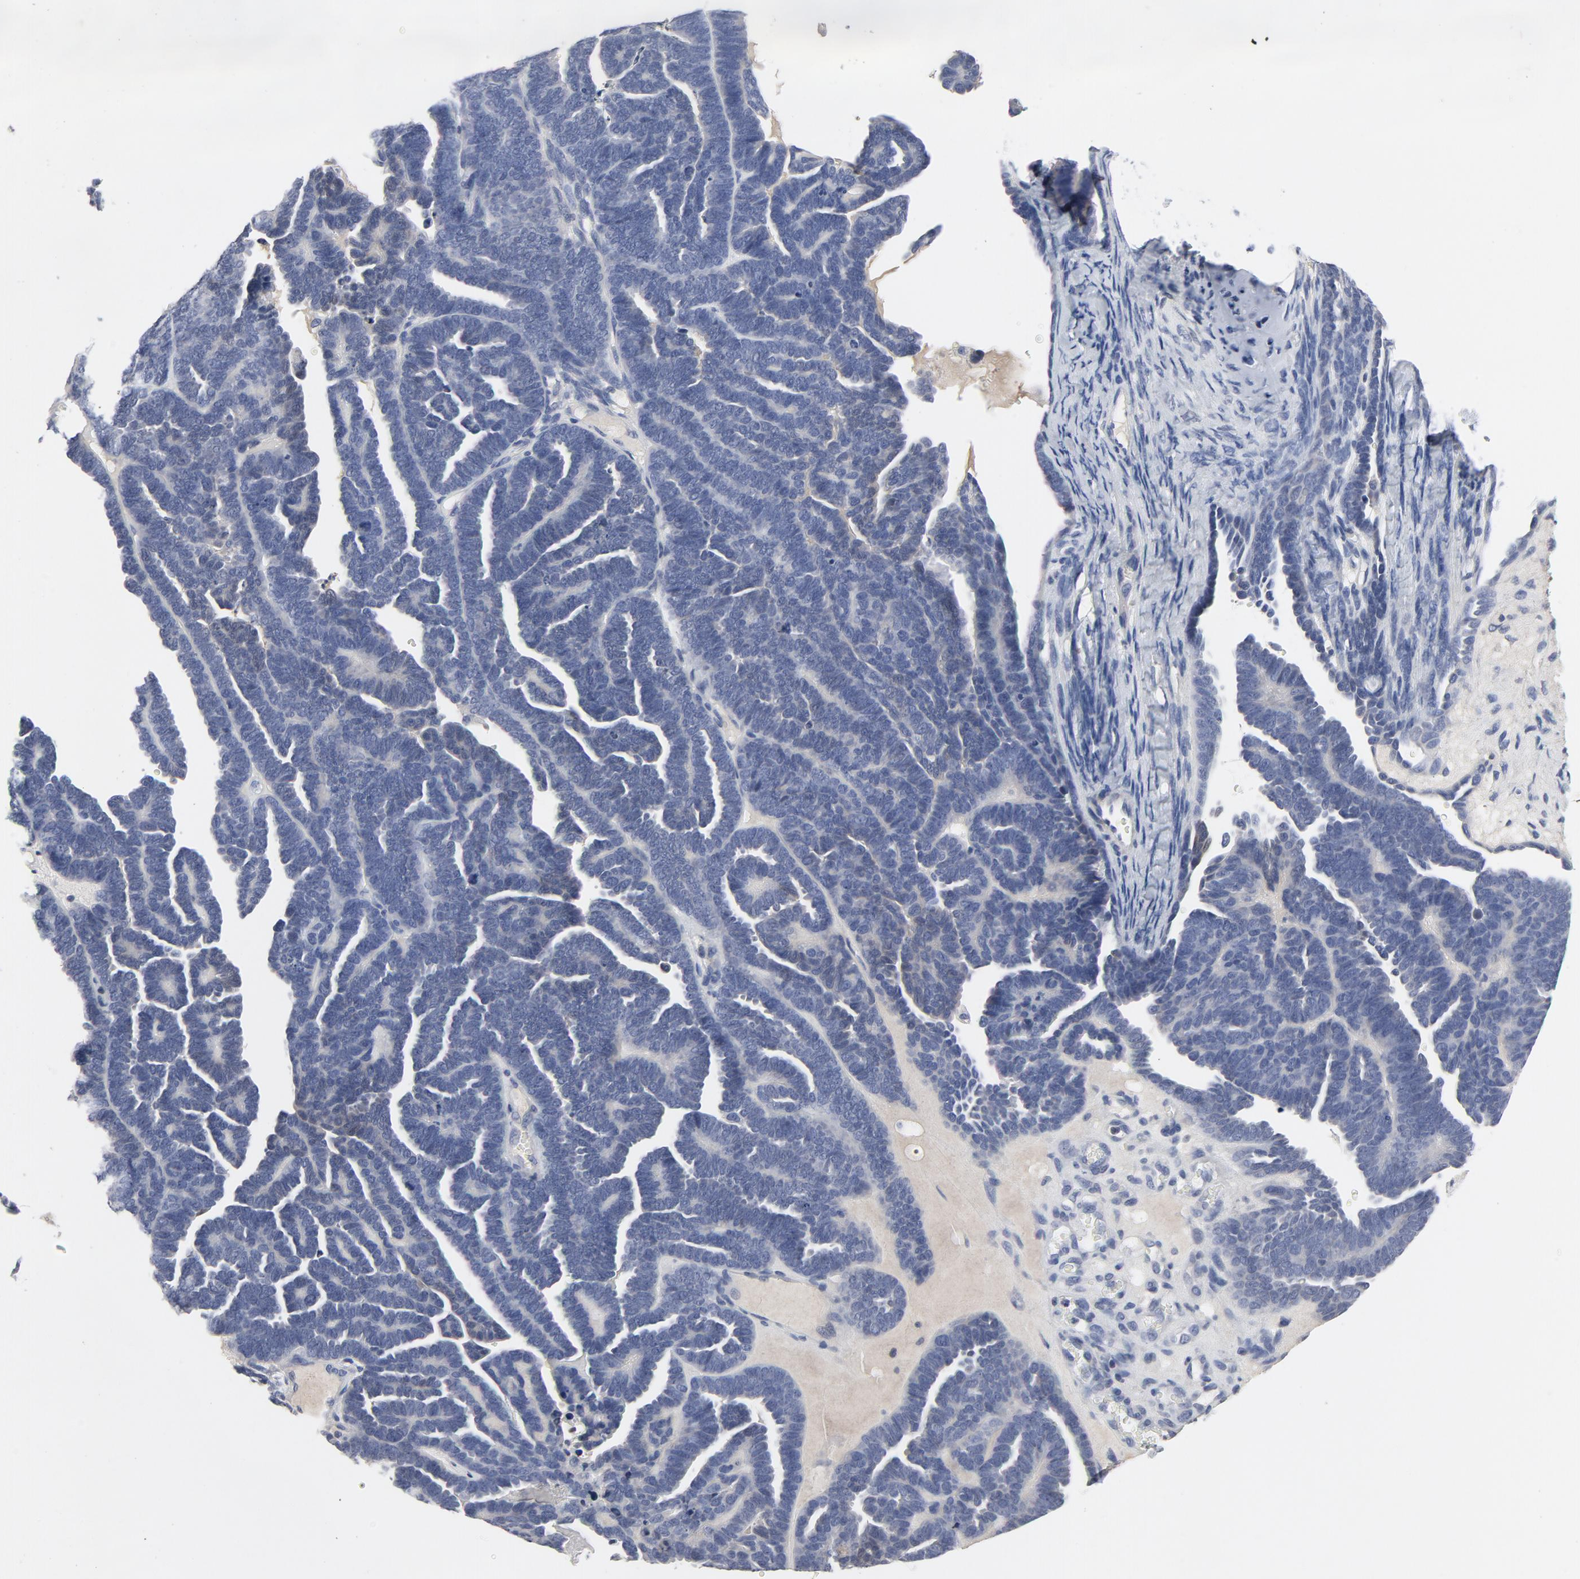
{"staining": {"intensity": "negative", "quantity": "none", "location": "none"}, "tissue": "endometrial cancer", "cell_type": "Tumor cells", "image_type": "cancer", "snomed": [{"axis": "morphology", "description": "Neoplasm, malignant, NOS"}, {"axis": "topography", "description": "Endometrium"}], "caption": "High power microscopy micrograph of an immunohistochemistry (IHC) image of neoplasm (malignant) (endometrial), revealing no significant expression in tumor cells.", "gene": "TCL1A", "patient": {"sex": "female", "age": 74}}